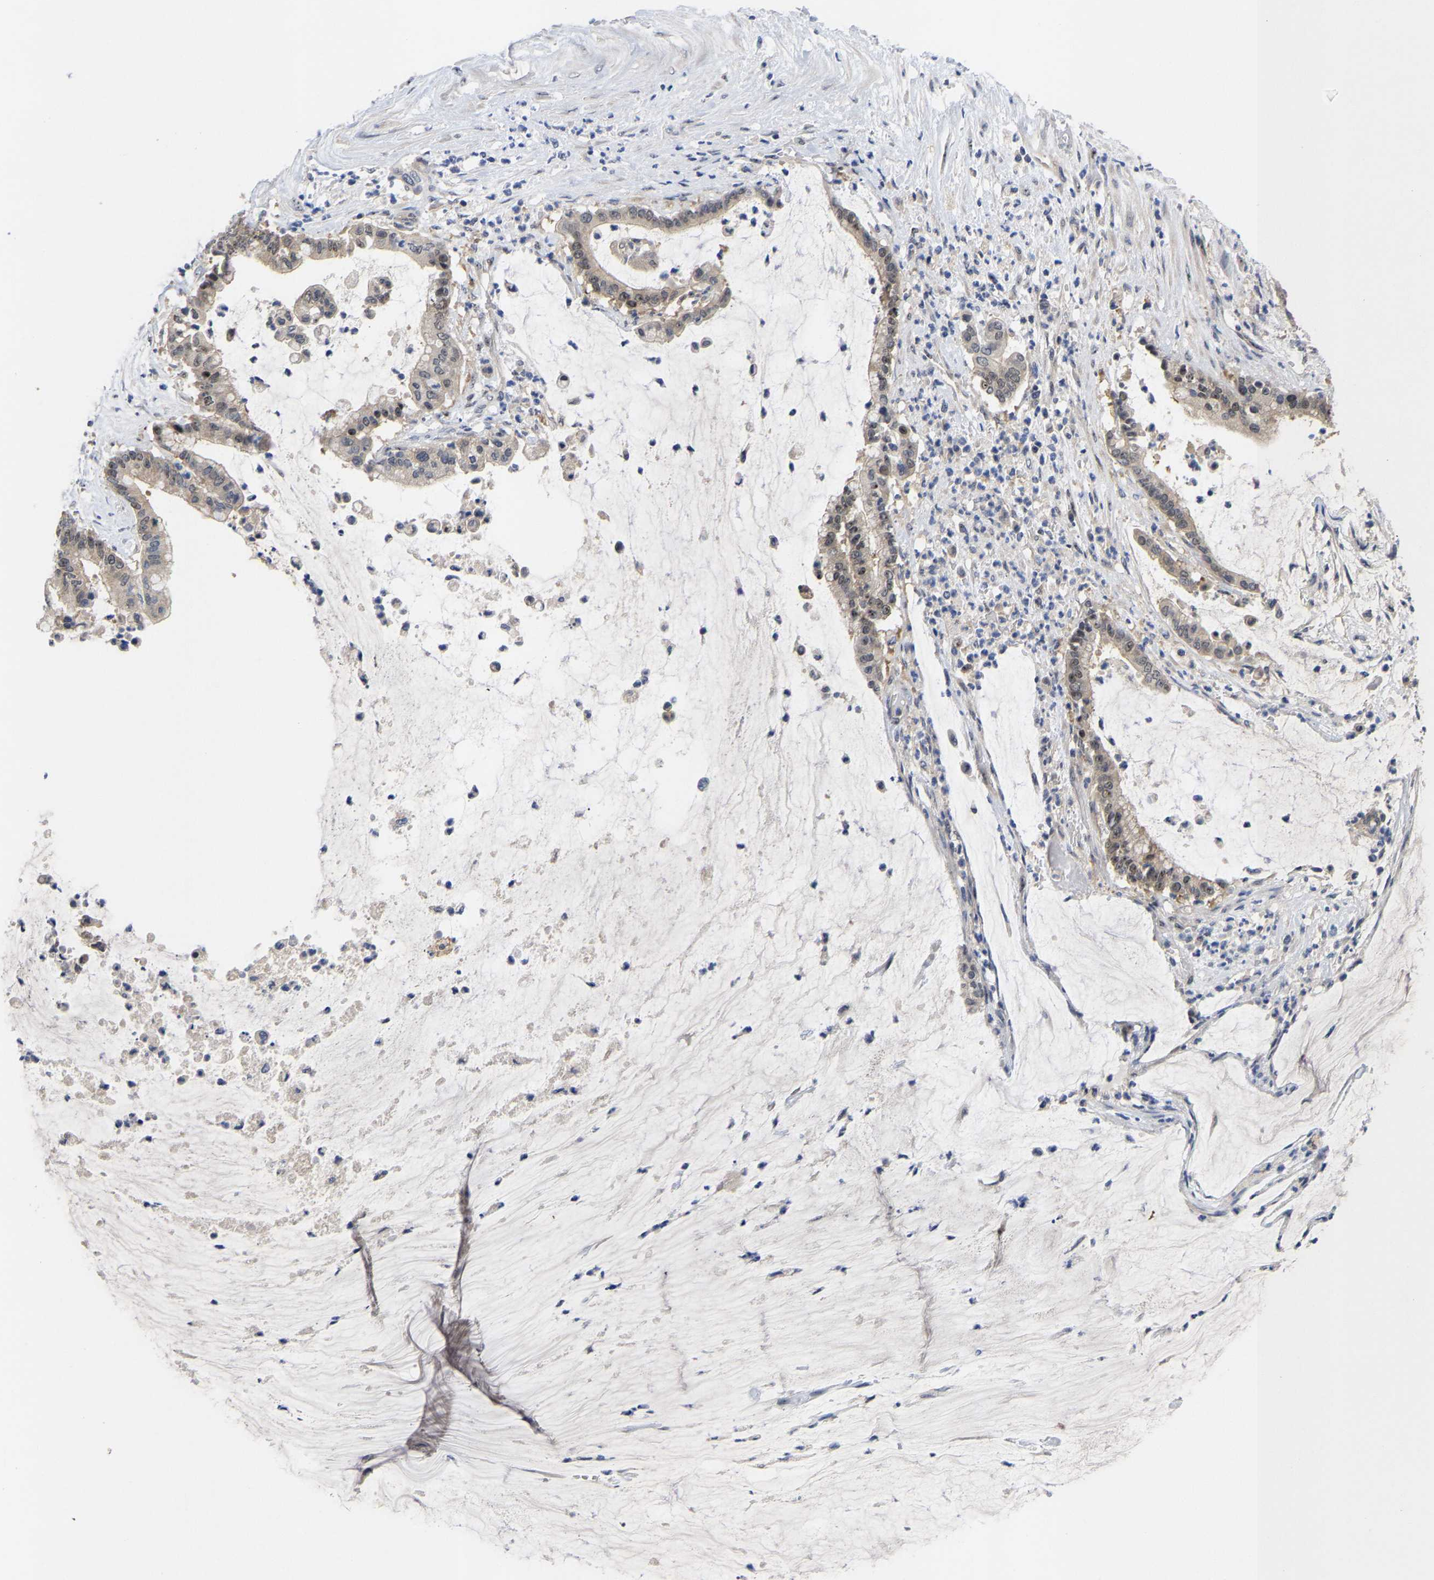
{"staining": {"intensity": "moderate", "quantity": ">75%", "location": "cytoplasmic/membranous"}, "tissue": "pancreatic cancer", "cell_type": "Tumor cells", "image_type": "cancer", "snomed": [{"axis": "morphology", "description": "Adenocarcinoma, NOS"}, {"axis": "topography", "description": "Pancreas"}], "caption": "Immunohistochemical staining of human adenocarcinoma (pancreatic) demonstrates medium levels of moderate cytoplasmic/membranous protein positivity in about >75% of tumor cells.", "gene": "NLE1", "patient": {"sex": "male", "age": 41}}